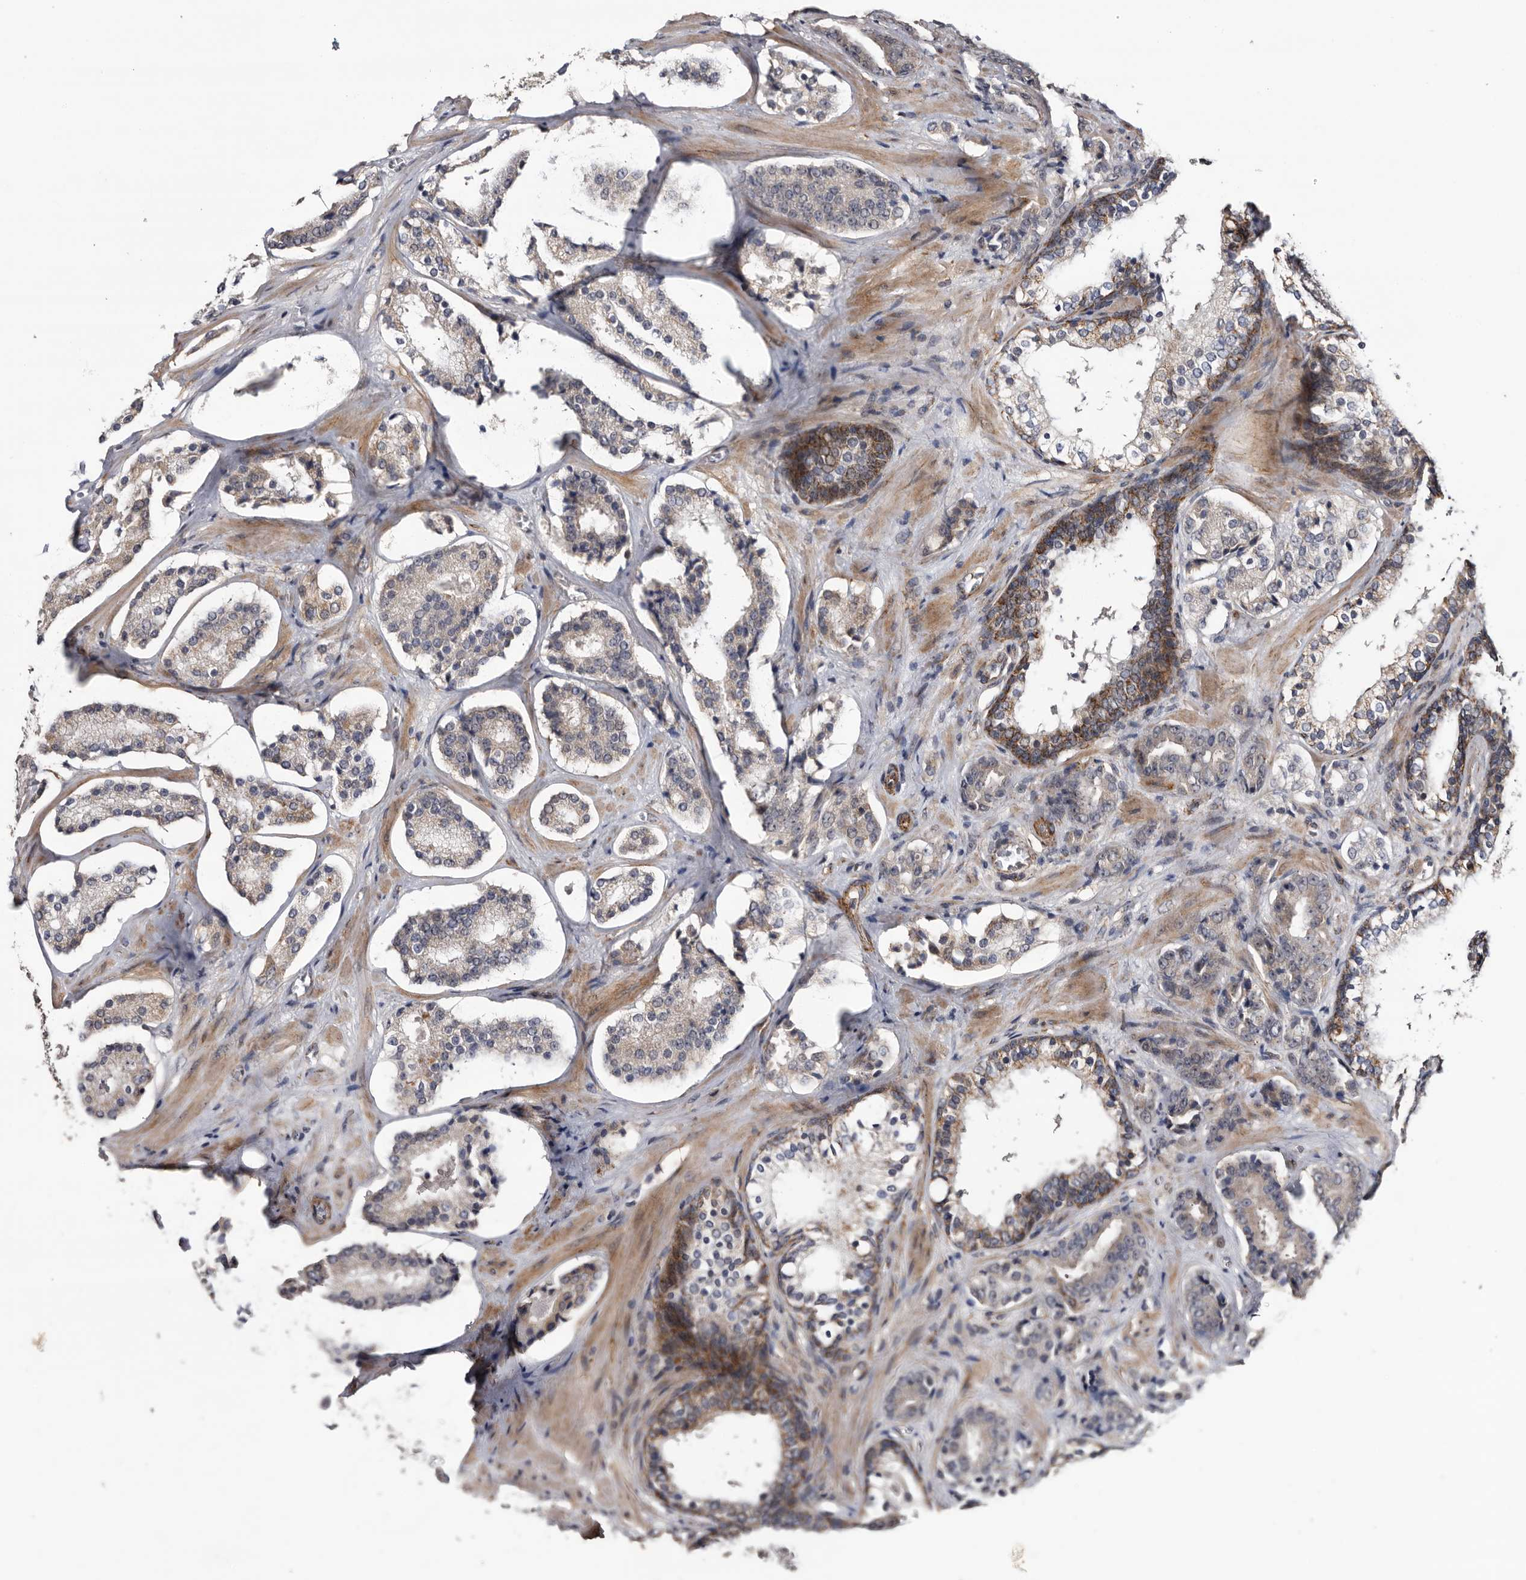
{"staining": {"intensity": "weak", "quantity": "<25%", "location": "cytoplasmic/membranous"}, "tissue": "prostate cancer", "cell_type": "Tumor cells", "image_type": "cancer", "snomed": [{"axis": "morphology", "description": "Adenocarcinoma, High grade"}, {"axis": "topography", "description": "Prostate"}], "caption": "Prostate cancer (high-grade adenocarcinoma) stained for a protein using IHC displays no staining tumor cells.", "gene": "ARMCX2", "patient": {"sex": "male", "age": 60}}